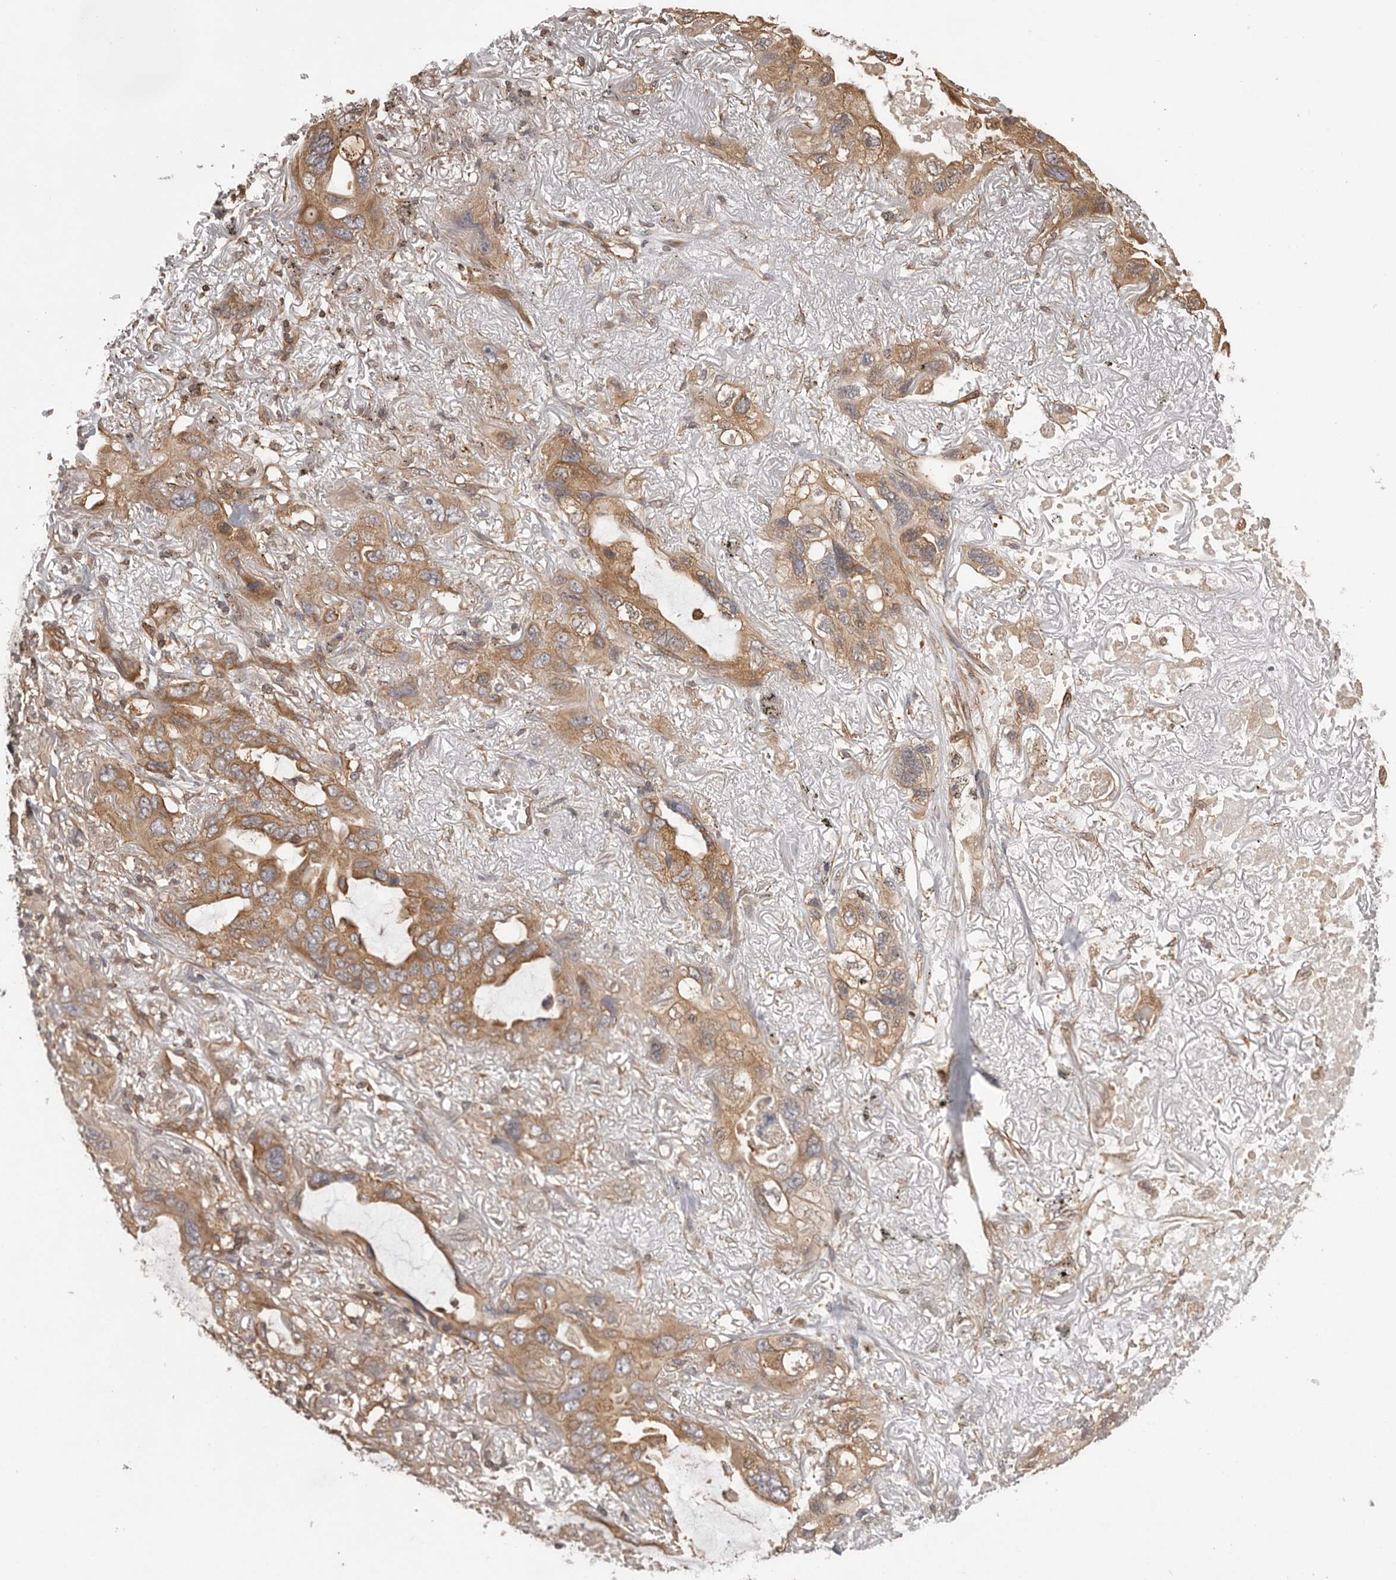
{"staining": {"intensity": "moderate", "quantity": ">75%", "location": "cytoplasmic/membranous"}, "tissue": "lung cancer", "cell_type": "Tumor cells", "image_type": "cancer", "snomed": [{"axis": "morphology", "description": "Squamous cell carcinoma, NOS"}, {"axis": "topography", "description": "Lung"}], "caption": "Lung cancer stained with DAB (3,3'-diaminobenzidine) IHC reveals medium levels of moderate cytoplasmic/membranous positivity in approximately >75% of tumor cells. The protein is stained brown, and the nuclei are stained in blue (DAB (3,3'-diaminobenzidine) IHC with brightfield microscopy, high magnification).", "gene": "NFKBIA", "patient": {"sex": "female", "age": 73}}